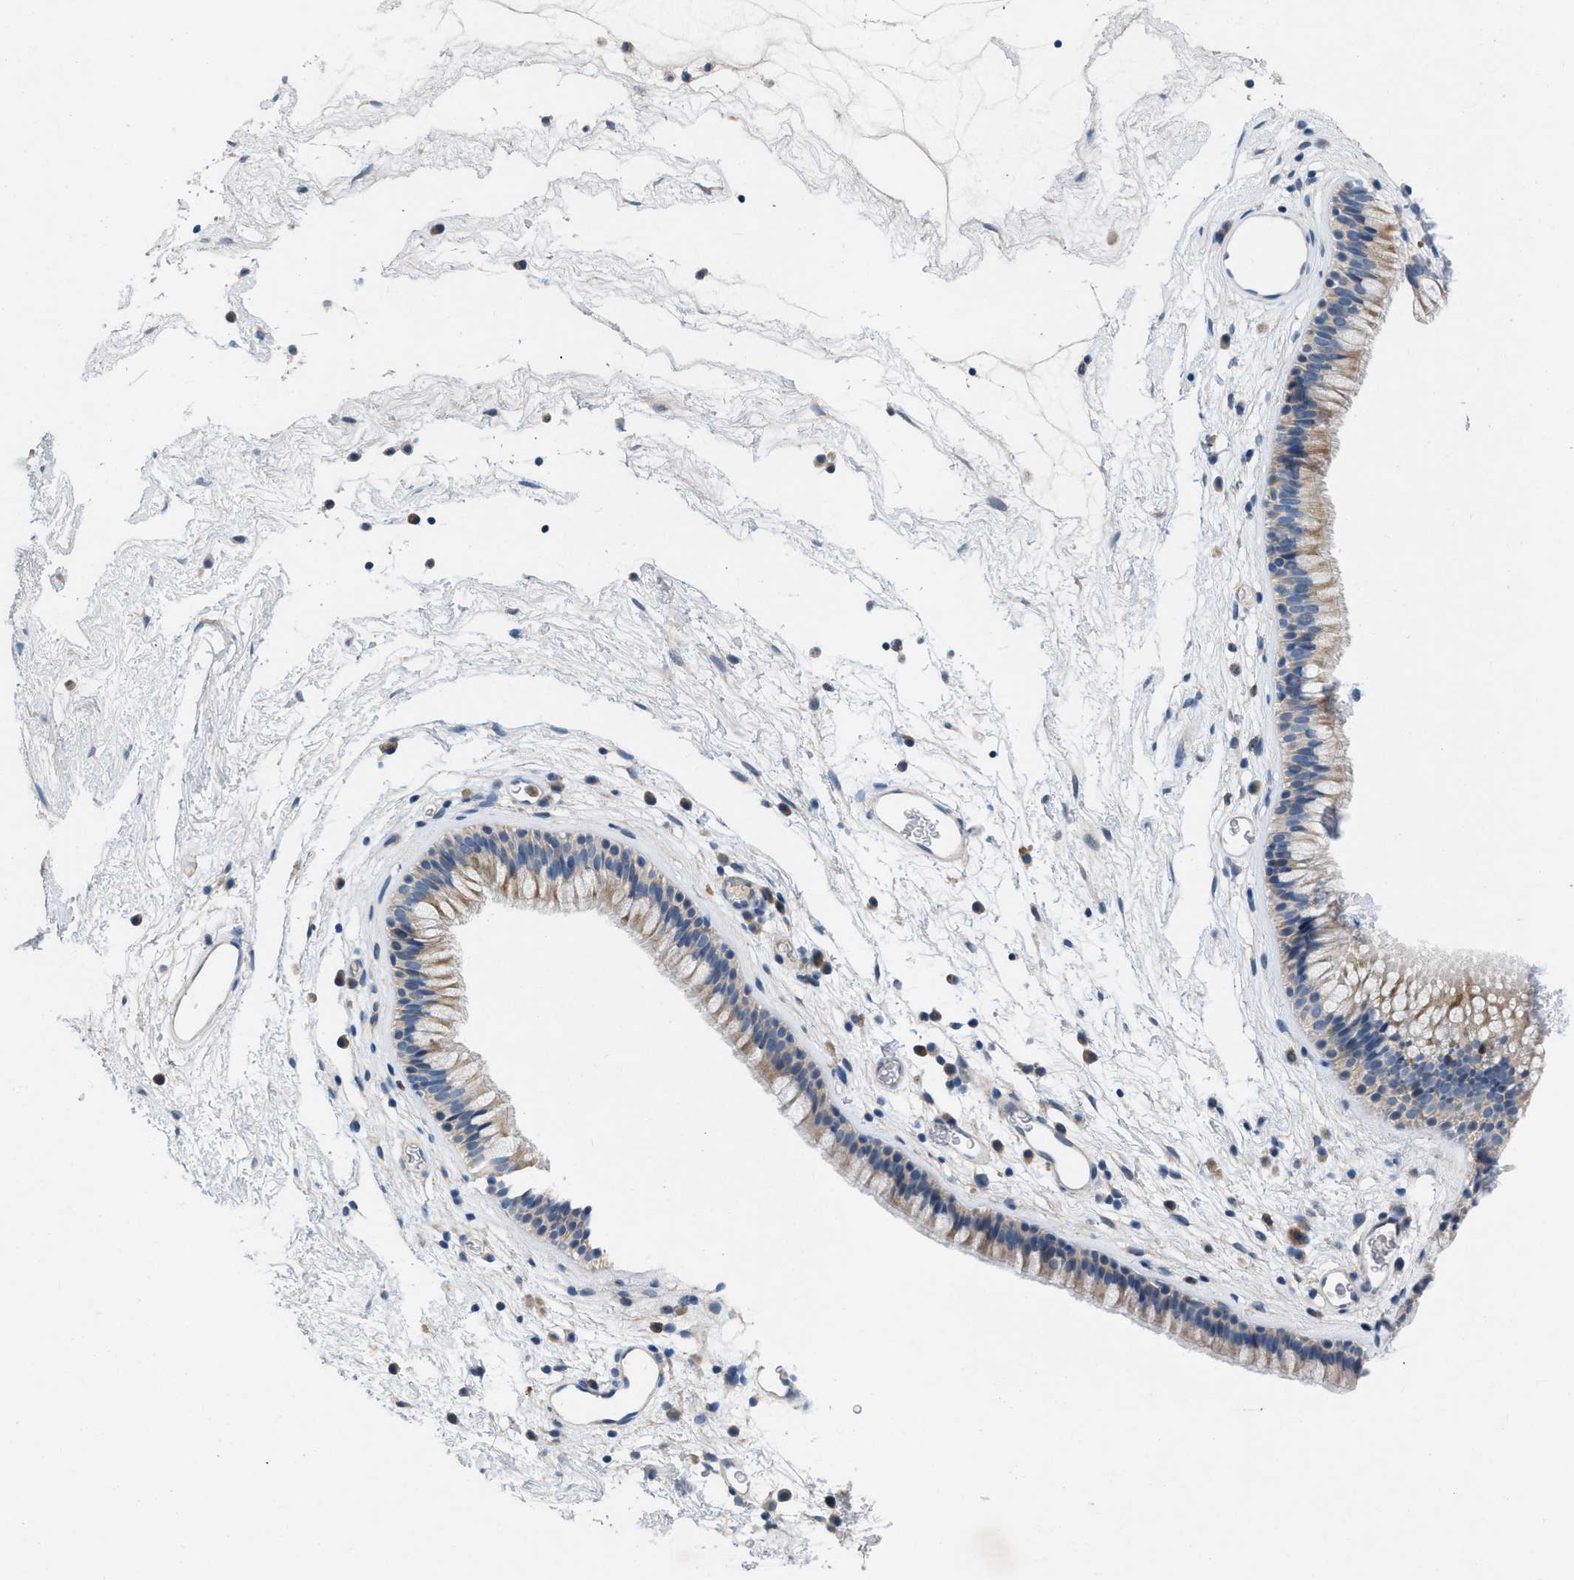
{"staining": {"intensity": "moderate", "quantity": ">75%", "location": "cytoplasmic/membranous"}, "tissue": "nasopharynx", "cell_type": "Respiratory epithelial cells", "image_type": "normal", "snomed": [{"axis": "morphology", "description": "Normal tissue, NOS"}, {"axis": "morphology", "description": "Inflammation, NOS"}, {"axis": "topography", "description": "Nasopharynx"}], "caption": "IHC of normal human nasopharynx exhibits medium levels of moderate cytoplasmic/membranous staining in about >75% of respiratory epithelial cells.", "gene": "PLPPR5", "patient": {"sex": "male", "age": 48}}